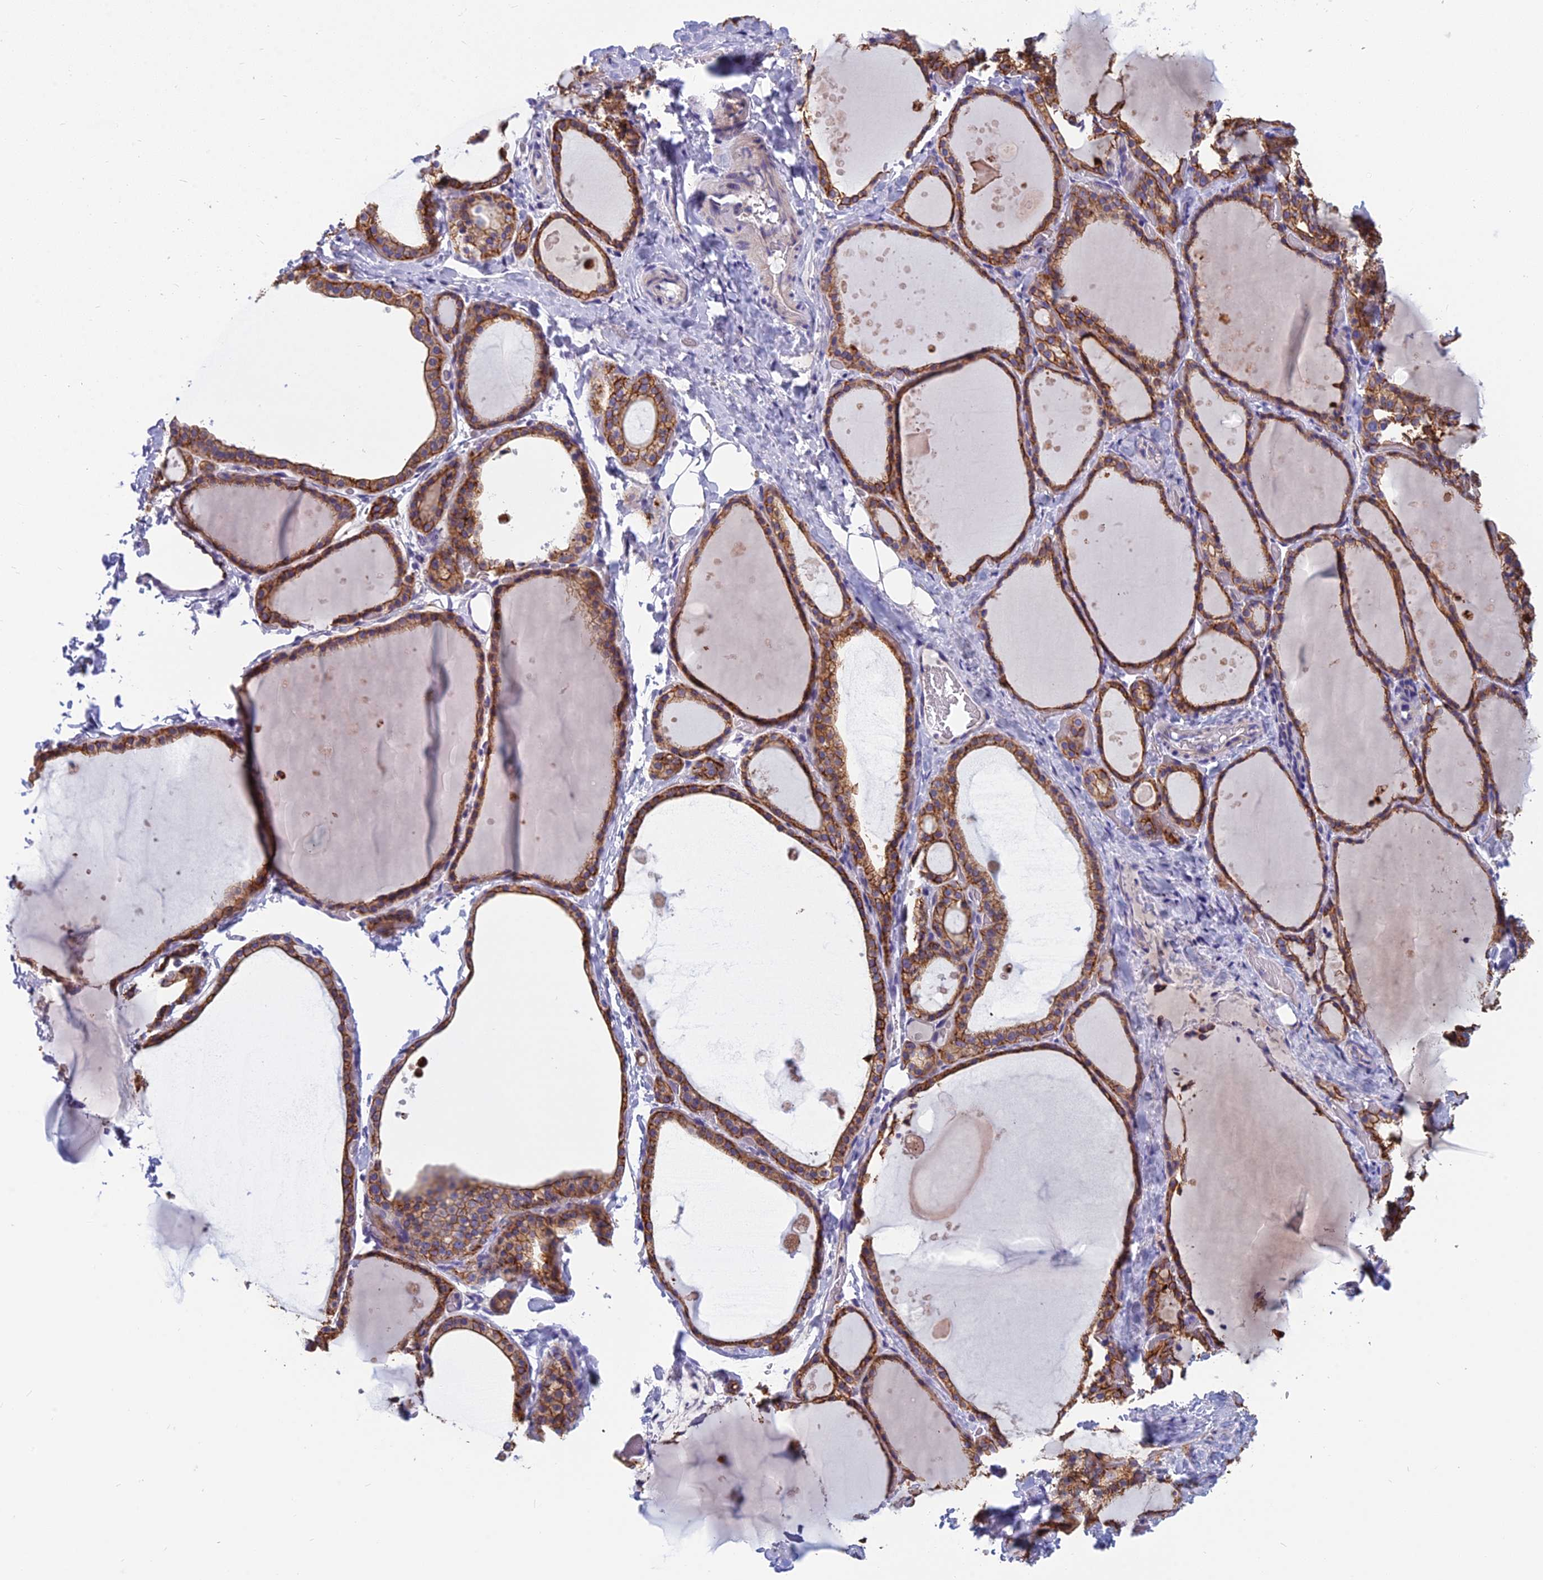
{"staining": {"intensity": "moderate", "quantity": ">75%", "location": "cytoplasmic/membranous"}, "tissue": "thyroid gland", "cell_type": "Glandular cells", "image_type": "normal", "snomed": [{"axis": "morphology", "description": "Normal tissue, NOS"}, {"axis": "topography", "description": "Thyroid gland"}], "caption": "The photomicrograph displays staining of normal thyroid gland, revealing moderate cytoplasmic/membranous protein staining (brown color) within glandular cells.", "gene": "RBM41", "patient": {"sex": "female", "age": 44}}